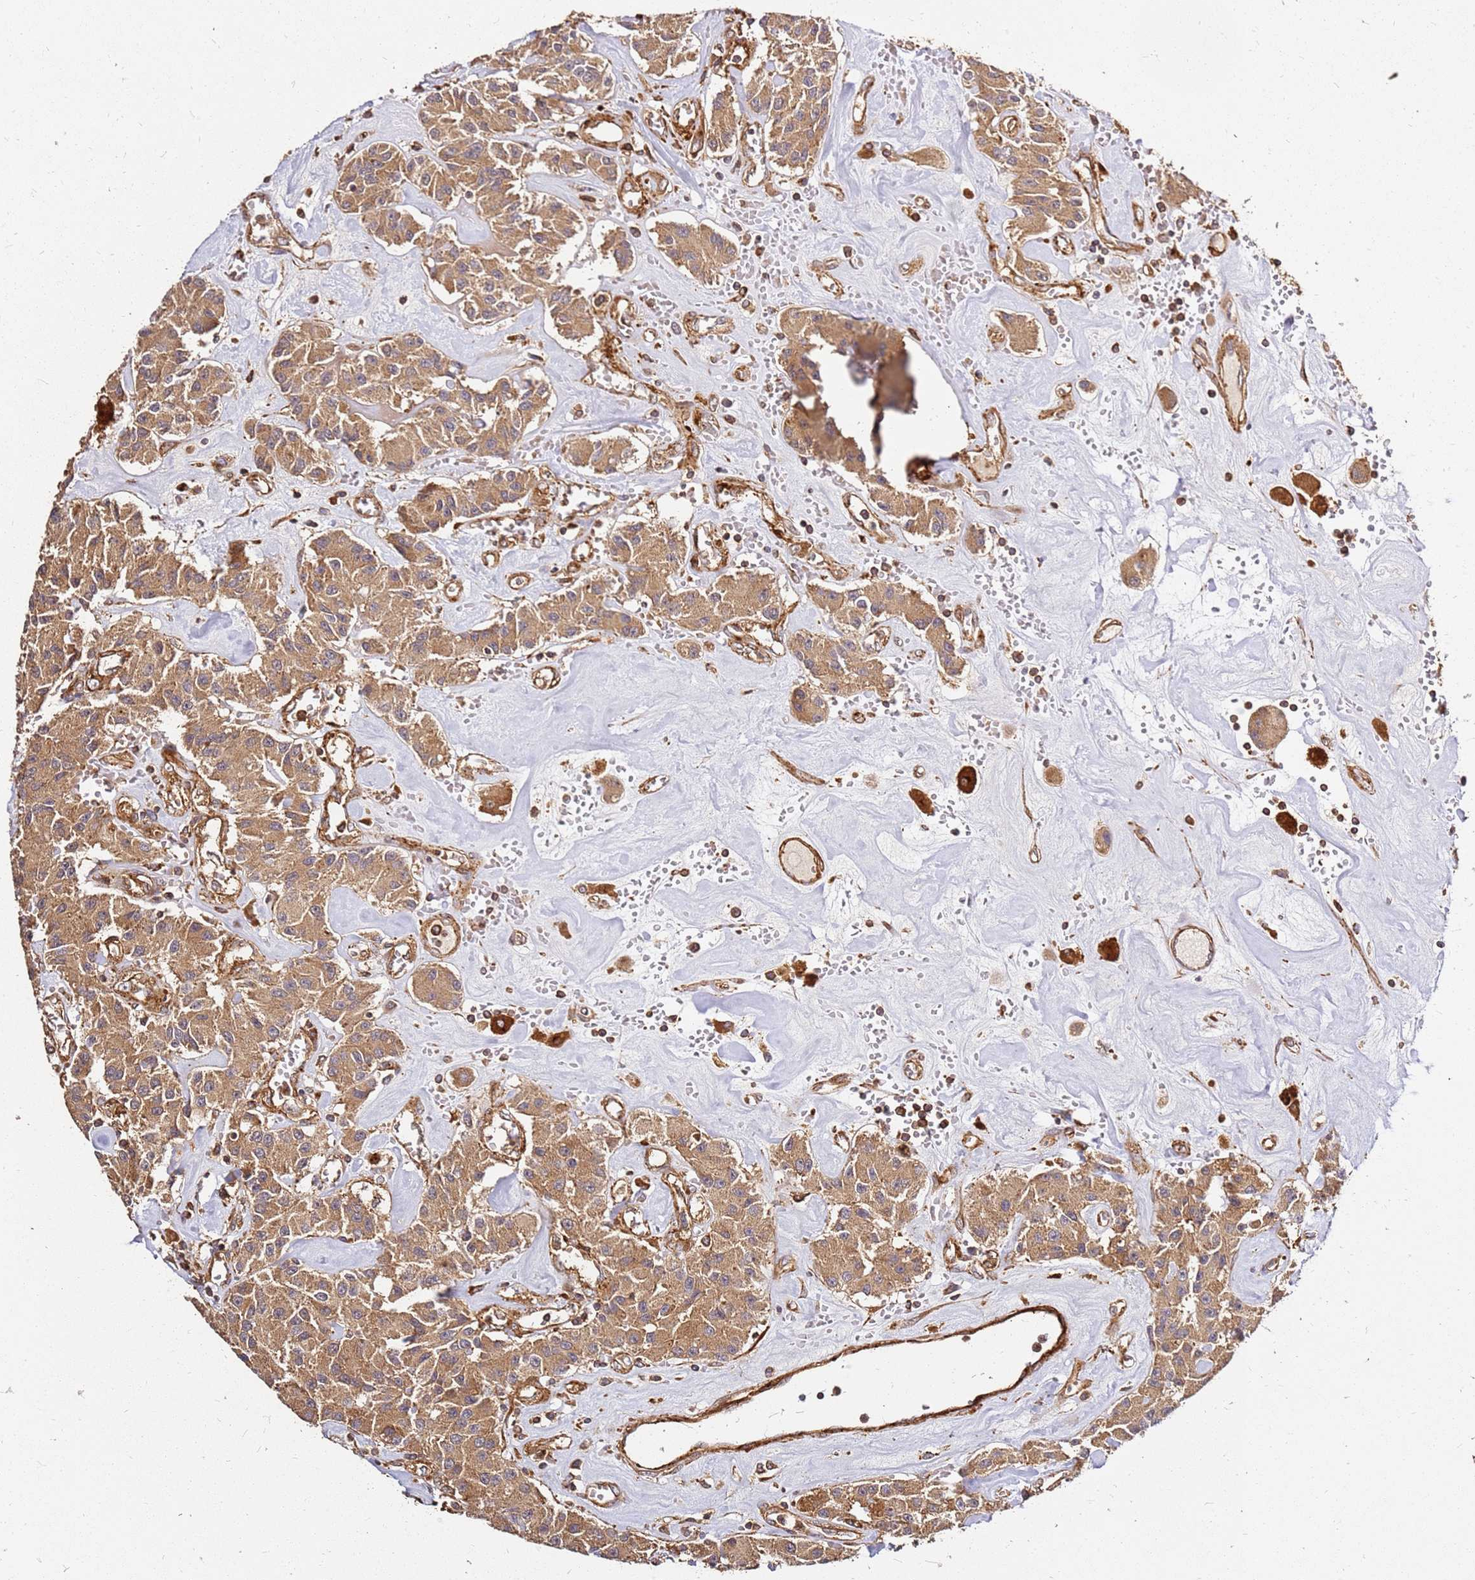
{"staining": {"intensity": "moderate", "quantity": ">75%", "location": "cytoplasmic/membranous"}, "tissue": "carcinoid", "cell_type": "Tumor cells", "image_type": "cancer", "snomed": [{"axis": "morphology", "description": "Carcinoid, malignant, NOS"}, {"axis": "topography", "description": "Pancreas"}], "caption": "Carcinoid stained with immunohistochemistry demonstrates moderate cytoplasmic/membranous expression in approximately >75% of tumor cells. The protein of interest is stained brown, and the nuclei are stained in blue (DAB (3,3'-diaminobenzidine) IHC with brightfield microscopy, high magnification).", "gene": "DVL3", "patient": {"sex": "male", "age": 41}}